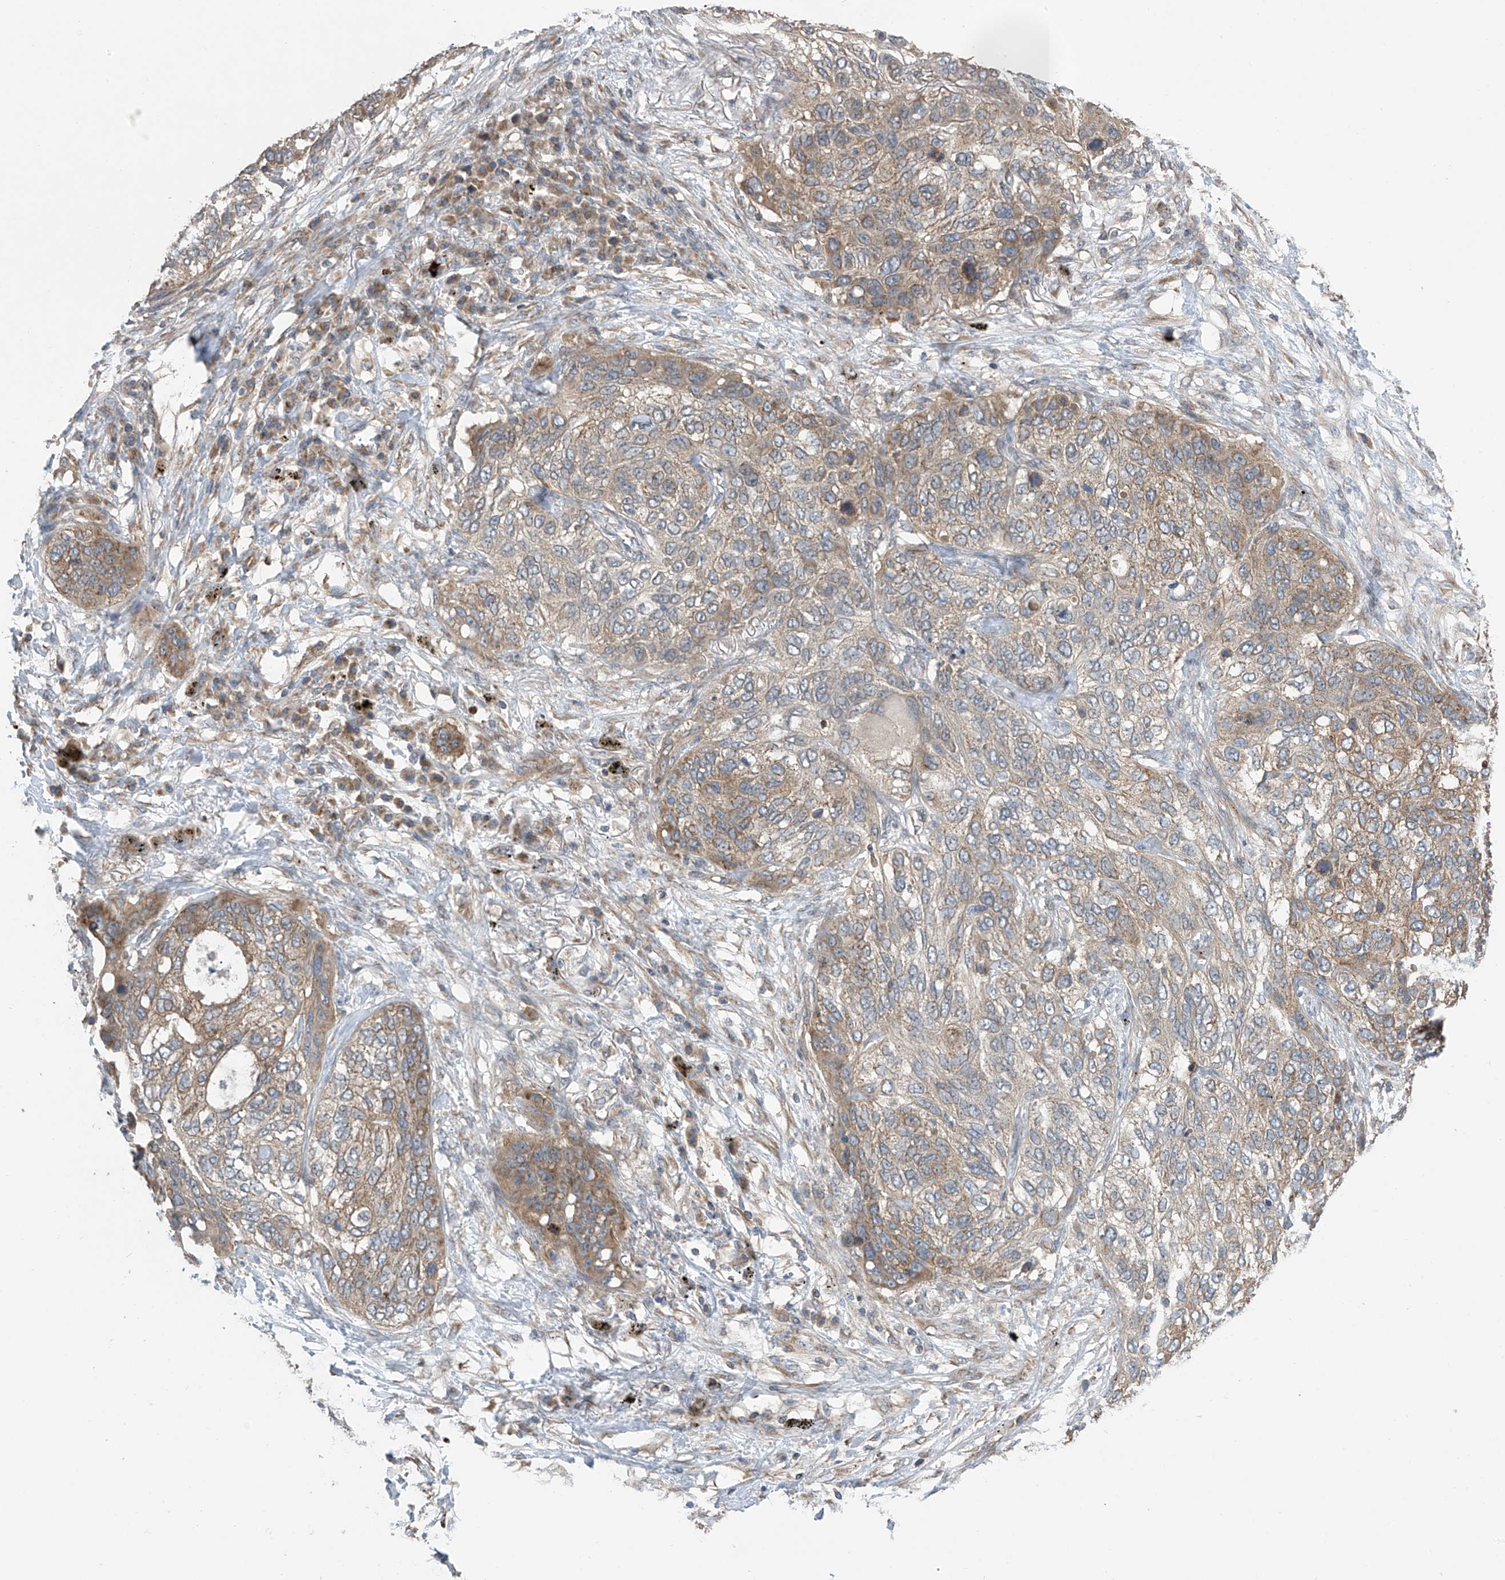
{"staining": {"intensity": "weak", "quantity": "25%-75%", "location": "cytoplasmic/membranous"}, "tissue": "lung cancer", "cell_type": "Tumor cells", "image_type": "cancer", "snomed": [{"axis": "morphology", "description": "Squamous cell carcinoma, NOS"}, {"axis": "topography", "description": "Lung"}], "caption": "Lung cancer (squamous cell carcinoma) stained for a protein displays weak cytoplasmic/membranous positivity in tumor cells. Nuclei are stained in blue.", "gene": "PNPT1", "patient": {"sex": "female", "age": 63}}